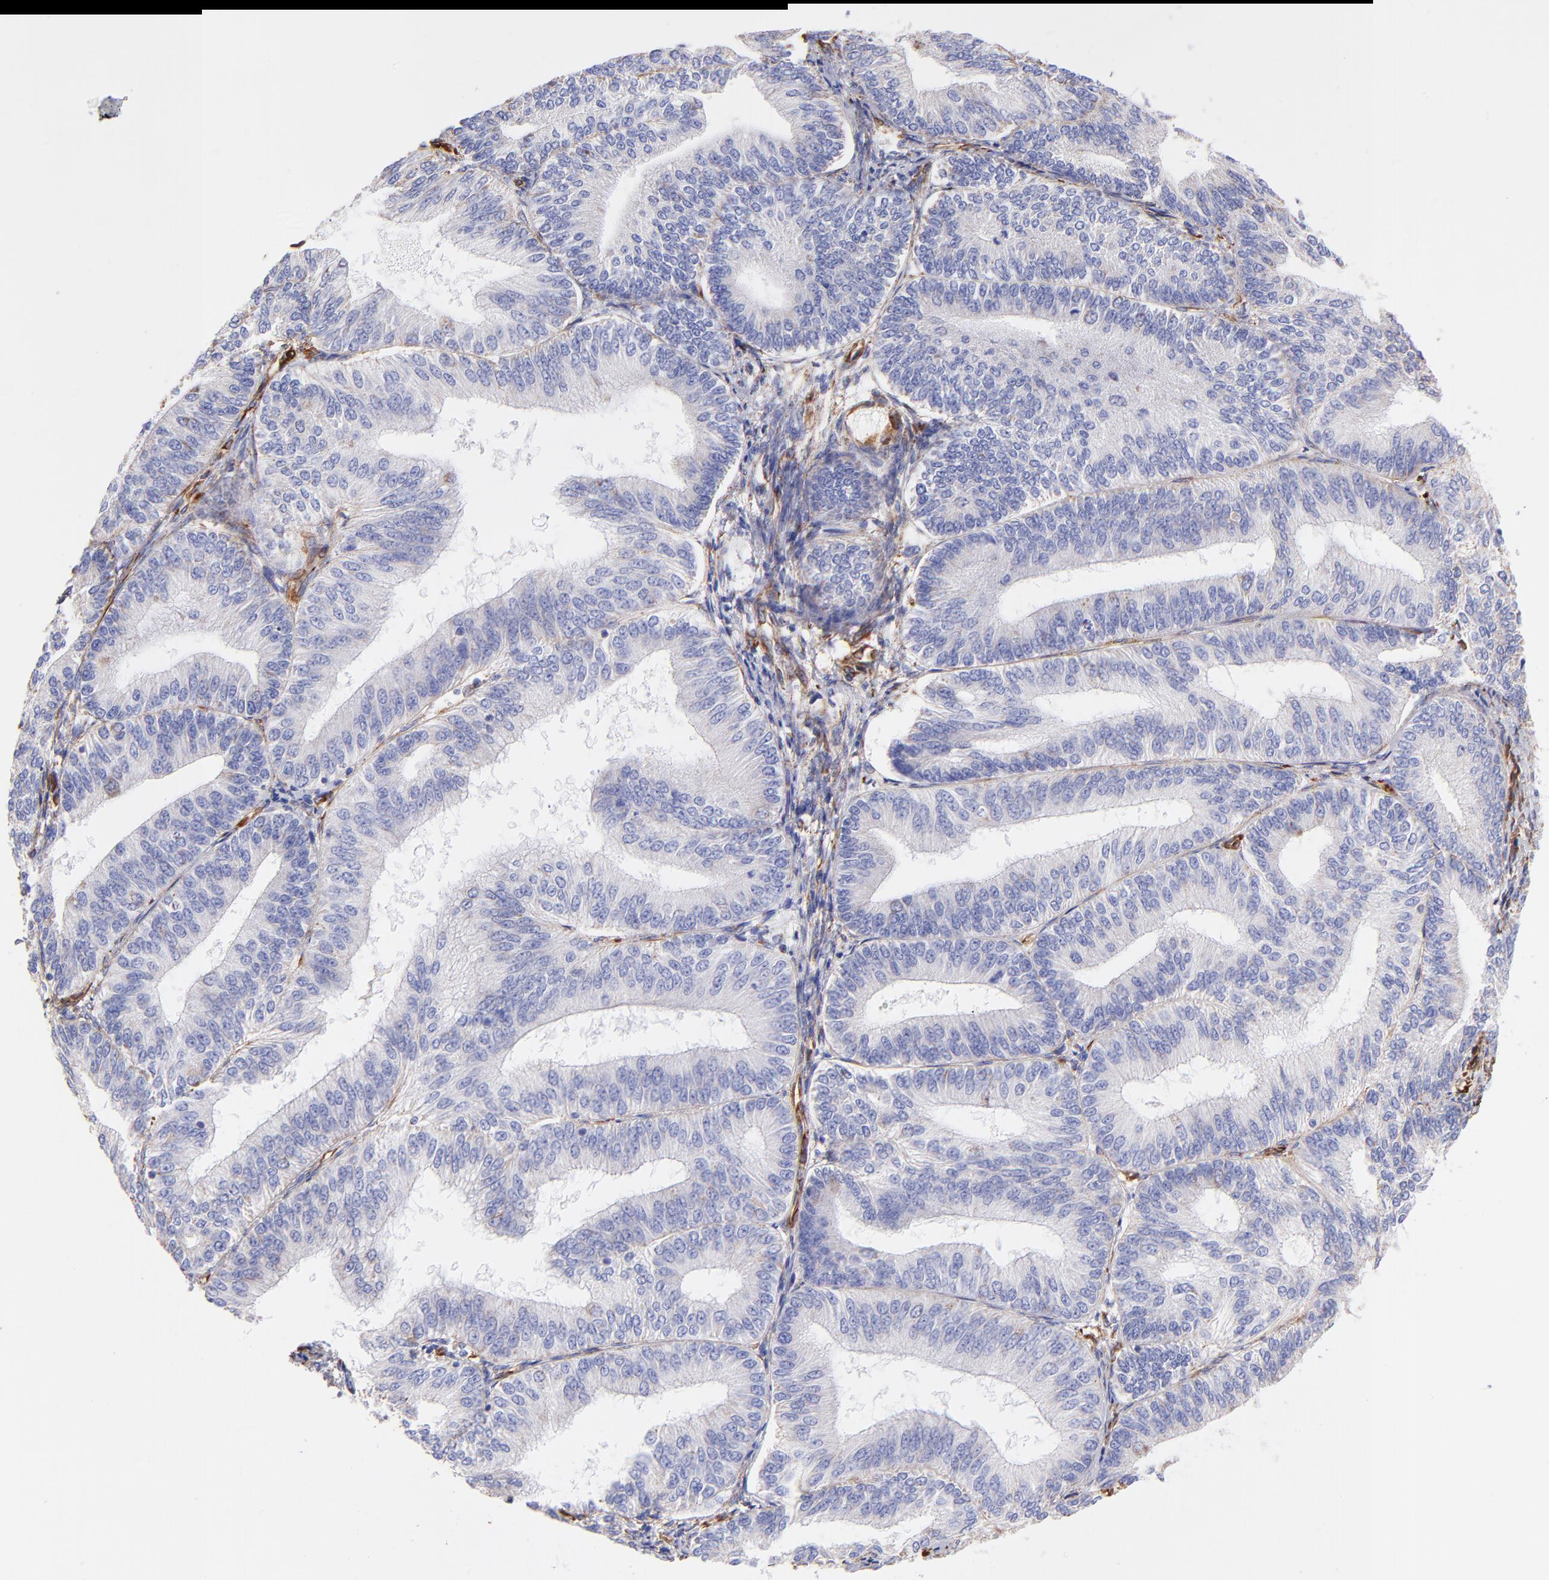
{"staining": {"intensity": "negative", "quantity": "none", "location": "none"}, "tissue": "endometrial cancer", "cell_type": "Tumor cells", "image_type": "cancer", "snomed": [{"axis": "morphology", "description": "Adenocarcinoma, NOS"}, {"axis": "topography", "description": "Endometrium"}], "caption": "IHC of human adenocarcinoma (endometrial) shows no staining in tumor cells.", "gene": "SPARC", "patient": {"sex": "female", "age": 55}}